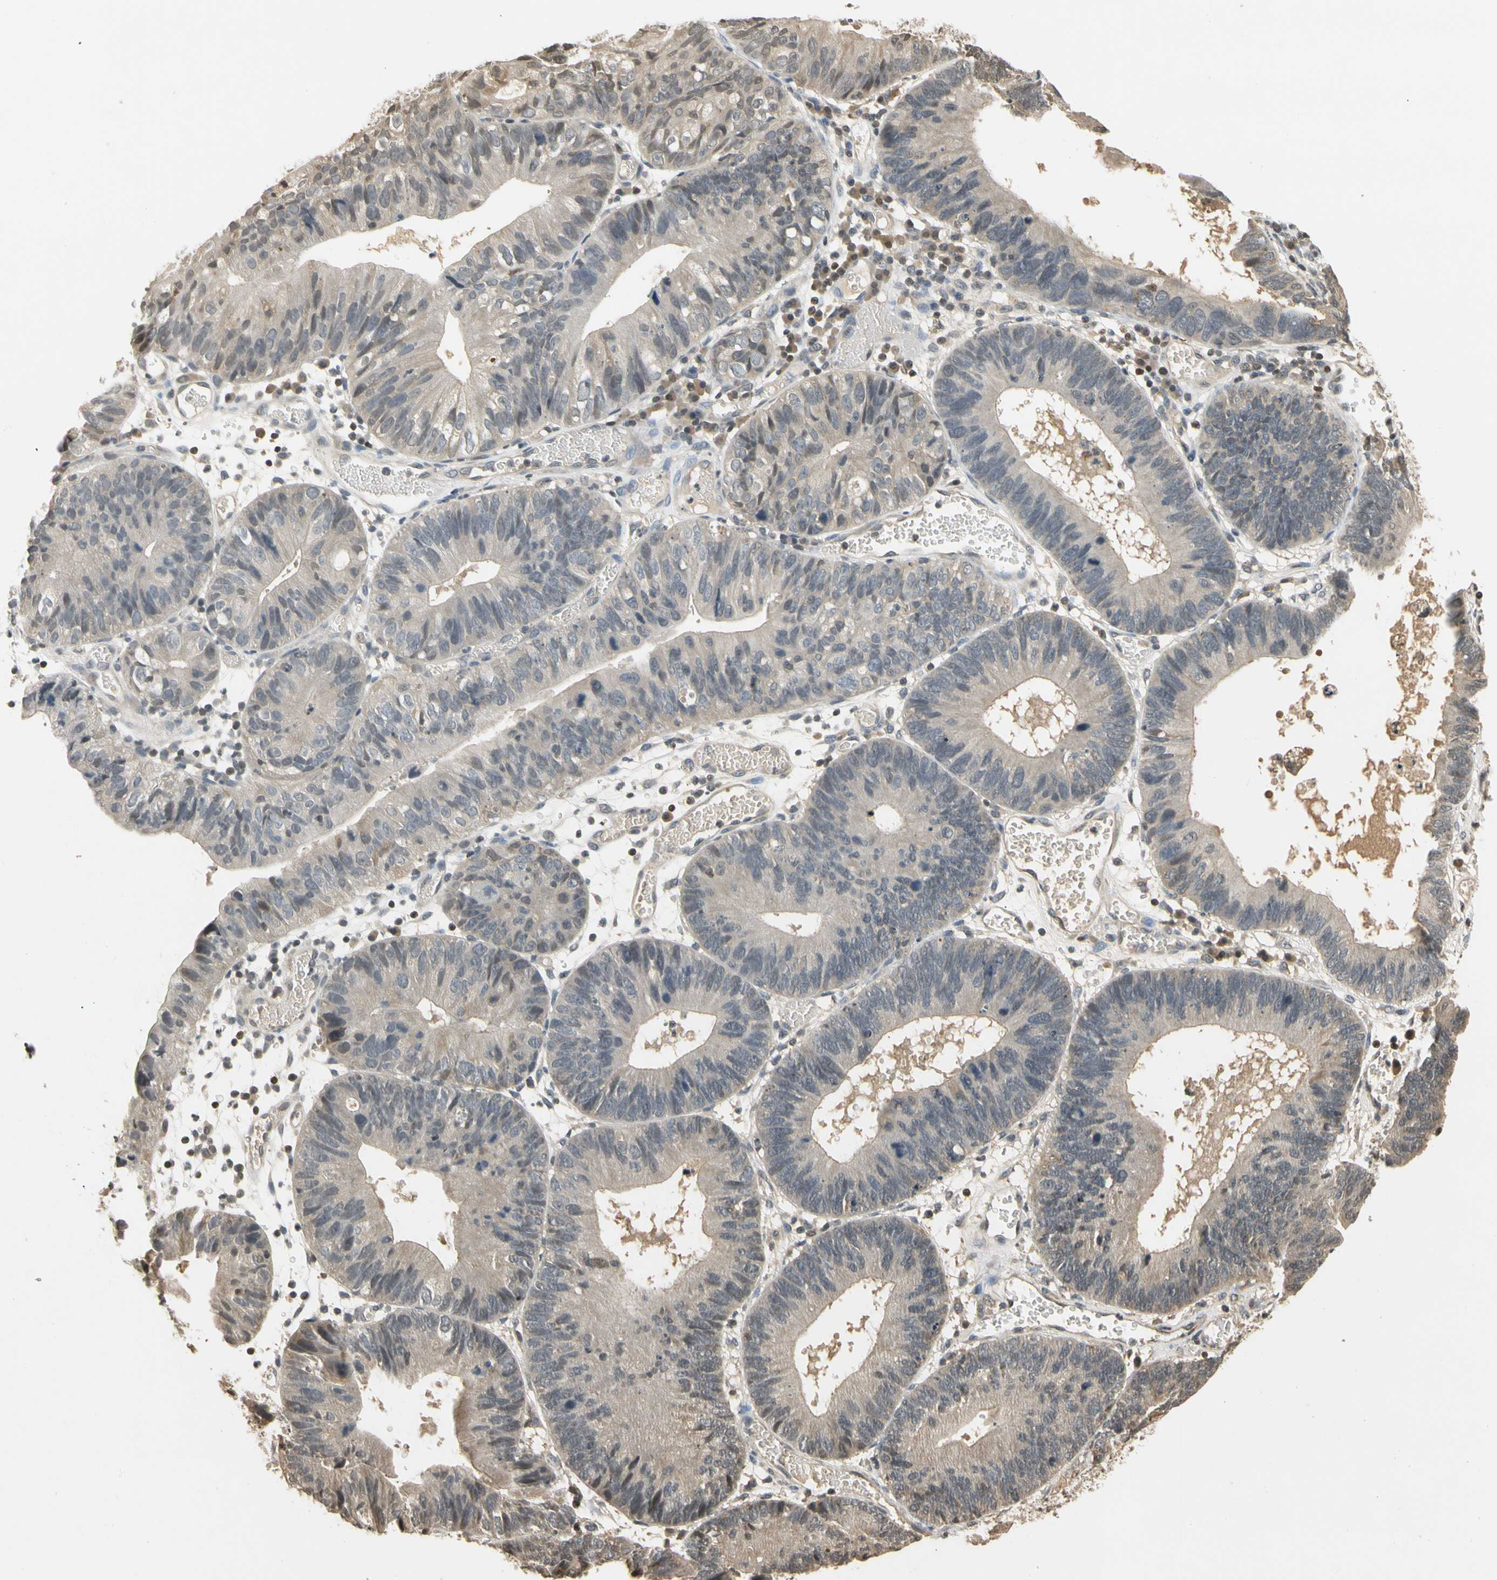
{"staining": {"intensity": "weak", "quantity": ">75%", "location": "cytoplasmic/membranous"}, "tissue": "stomach cancer", "cell_type": "Tumor cells", "image_type": "cancer", "snomed": [{"axis": "morphology", "description": "Adenocarcinoma, NOS"}, {"axis": "topography", "description": "Stomach"}], "caption": "IHC of stomach adenocarcinoma exhibits low levels of weak cytoplasmic/membranous staining in about >75% of tumor cells.", "gene": "SOD1", "patient": {"sex": "male", "age": 59}}